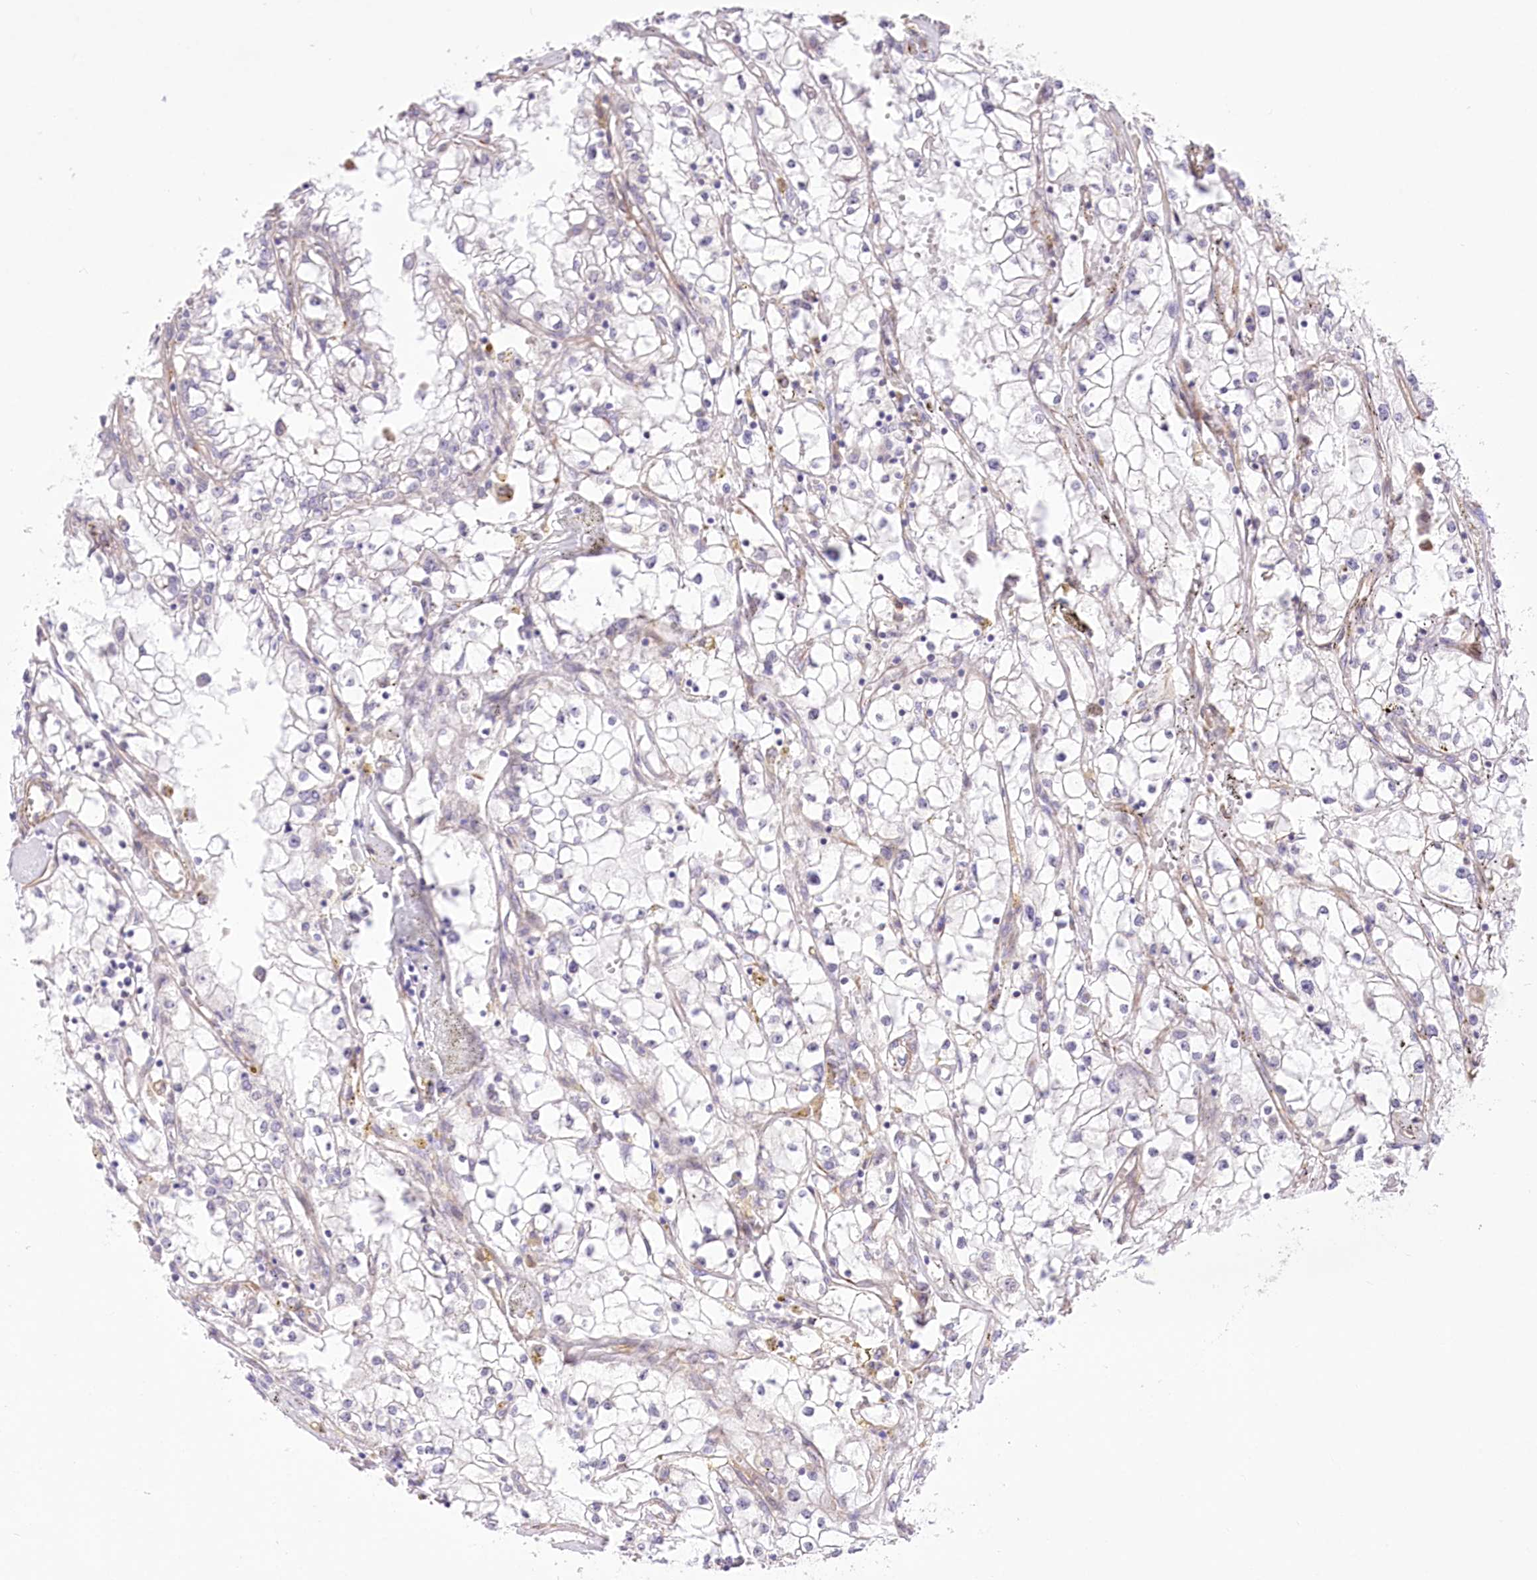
{"staining": {"intensity": "negative", "quantity": "none", "location": "none"}, "tissue": "renal cancer", "cell_type": "Tumor cells", "image_type": "cancer", "snomed": [{"axis": "morphology", "description": "Adenocarcinoma, NOS"}, {"axis": "topography", "description": "Kidney"}], "caption": "The image exhibits no staining of tumor cells in renal adenocarcinoma.", "gene": "TTC1", "patient": {"sex": "male", "age": 56}}